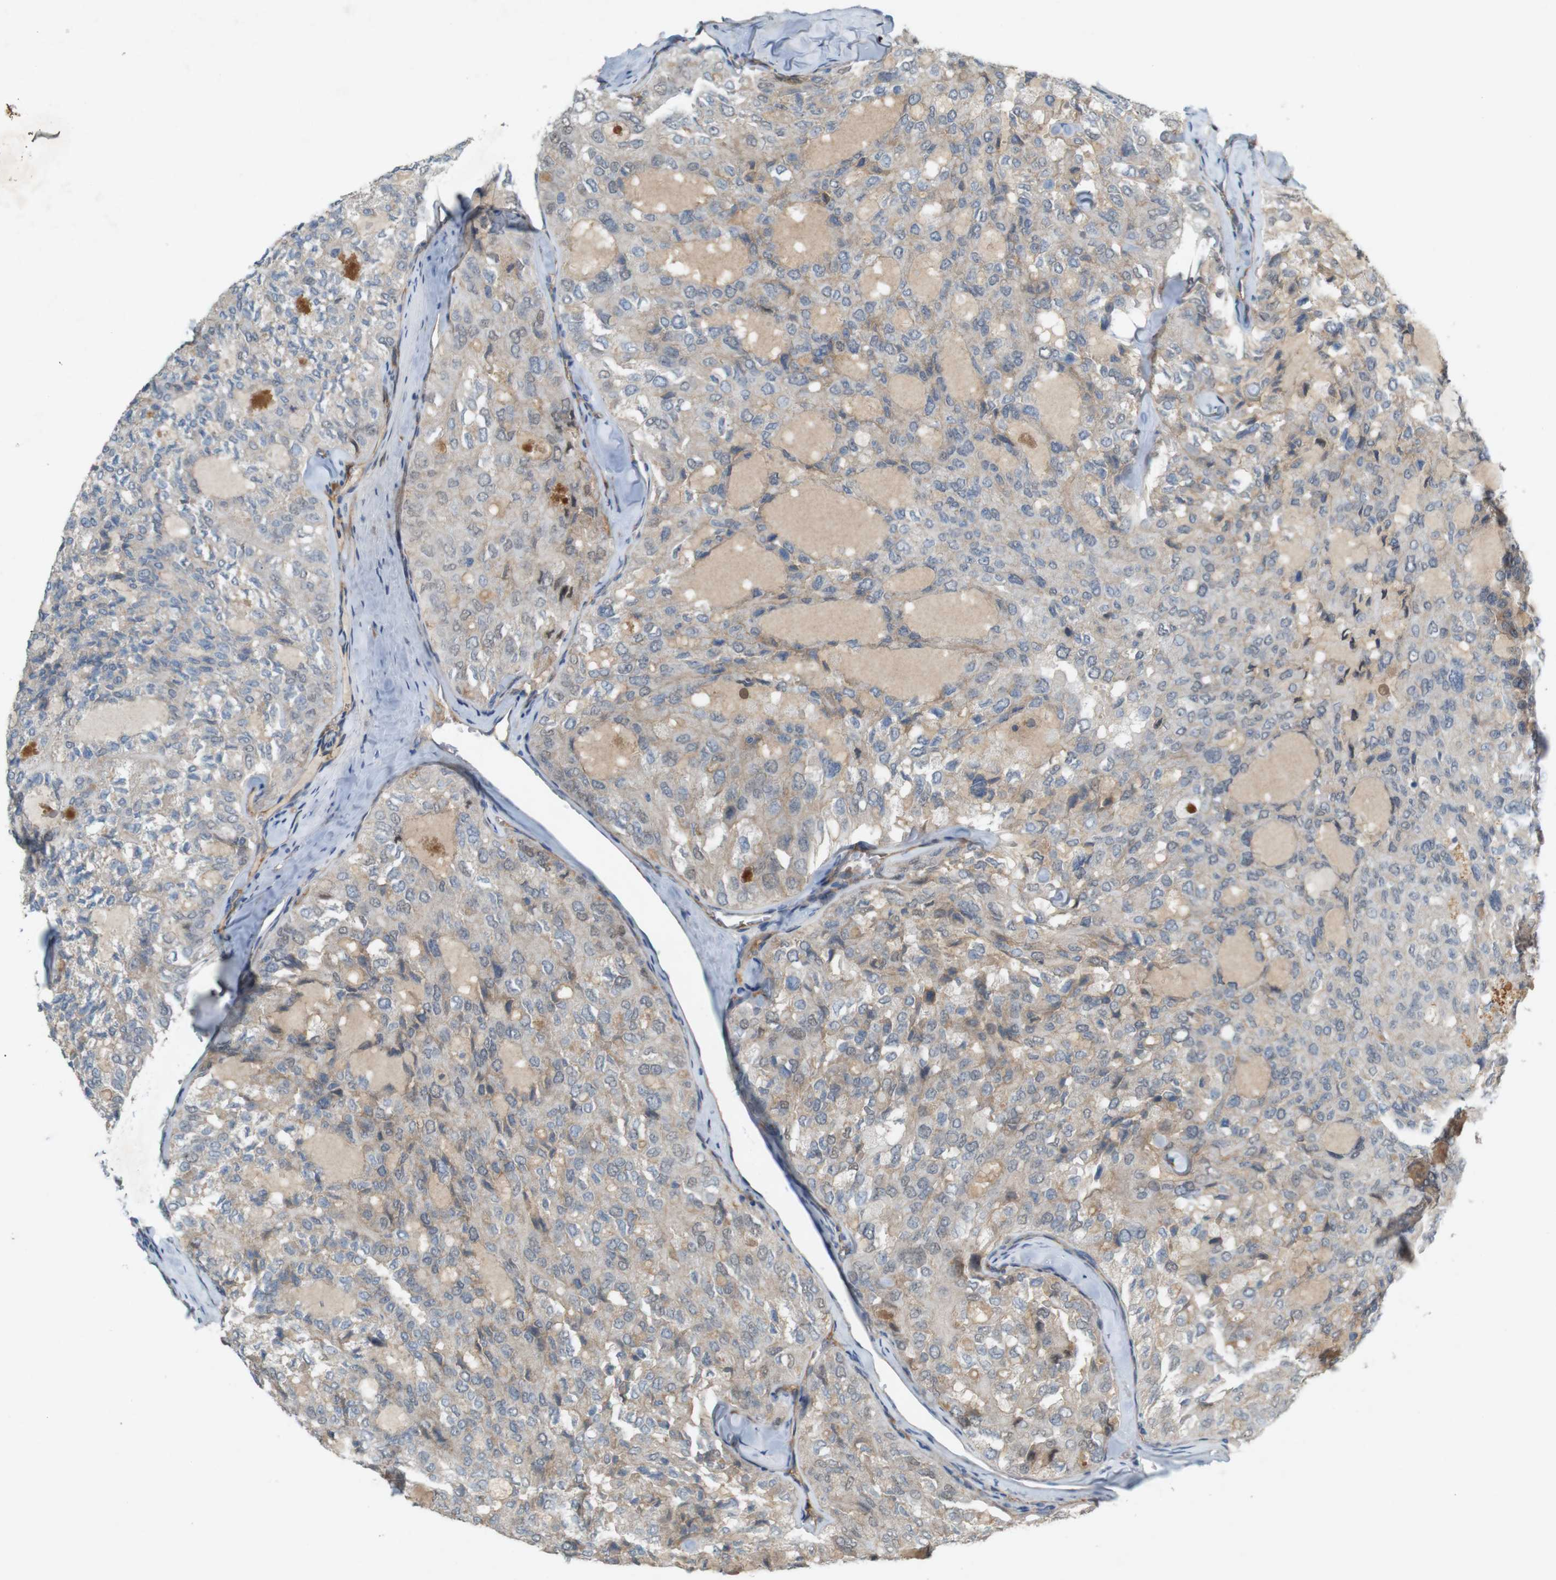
{"staining": {"intensity": "weak", "quantity": ">75%", "location": "cytoplasmic/membranous"}, "tissue": "thyroid cancer", "cell_type": "Tumor cells", "image_type": "cancer", "snomed": [{"axis": "morphology", "description": "Follicular adenoma carcinoma, NOS"}, {"axis": "topography", "description": "Thyroid gland"}], "caption": "Brown immunohistochemical staining in human thyroid cancer (follicular adenoma carcinoma) displays weak cytoplasmic/membranous positivity in about >75% of tumor cells.", "gene": "PVR", "patient": {"sex": "male", "age": 75}}